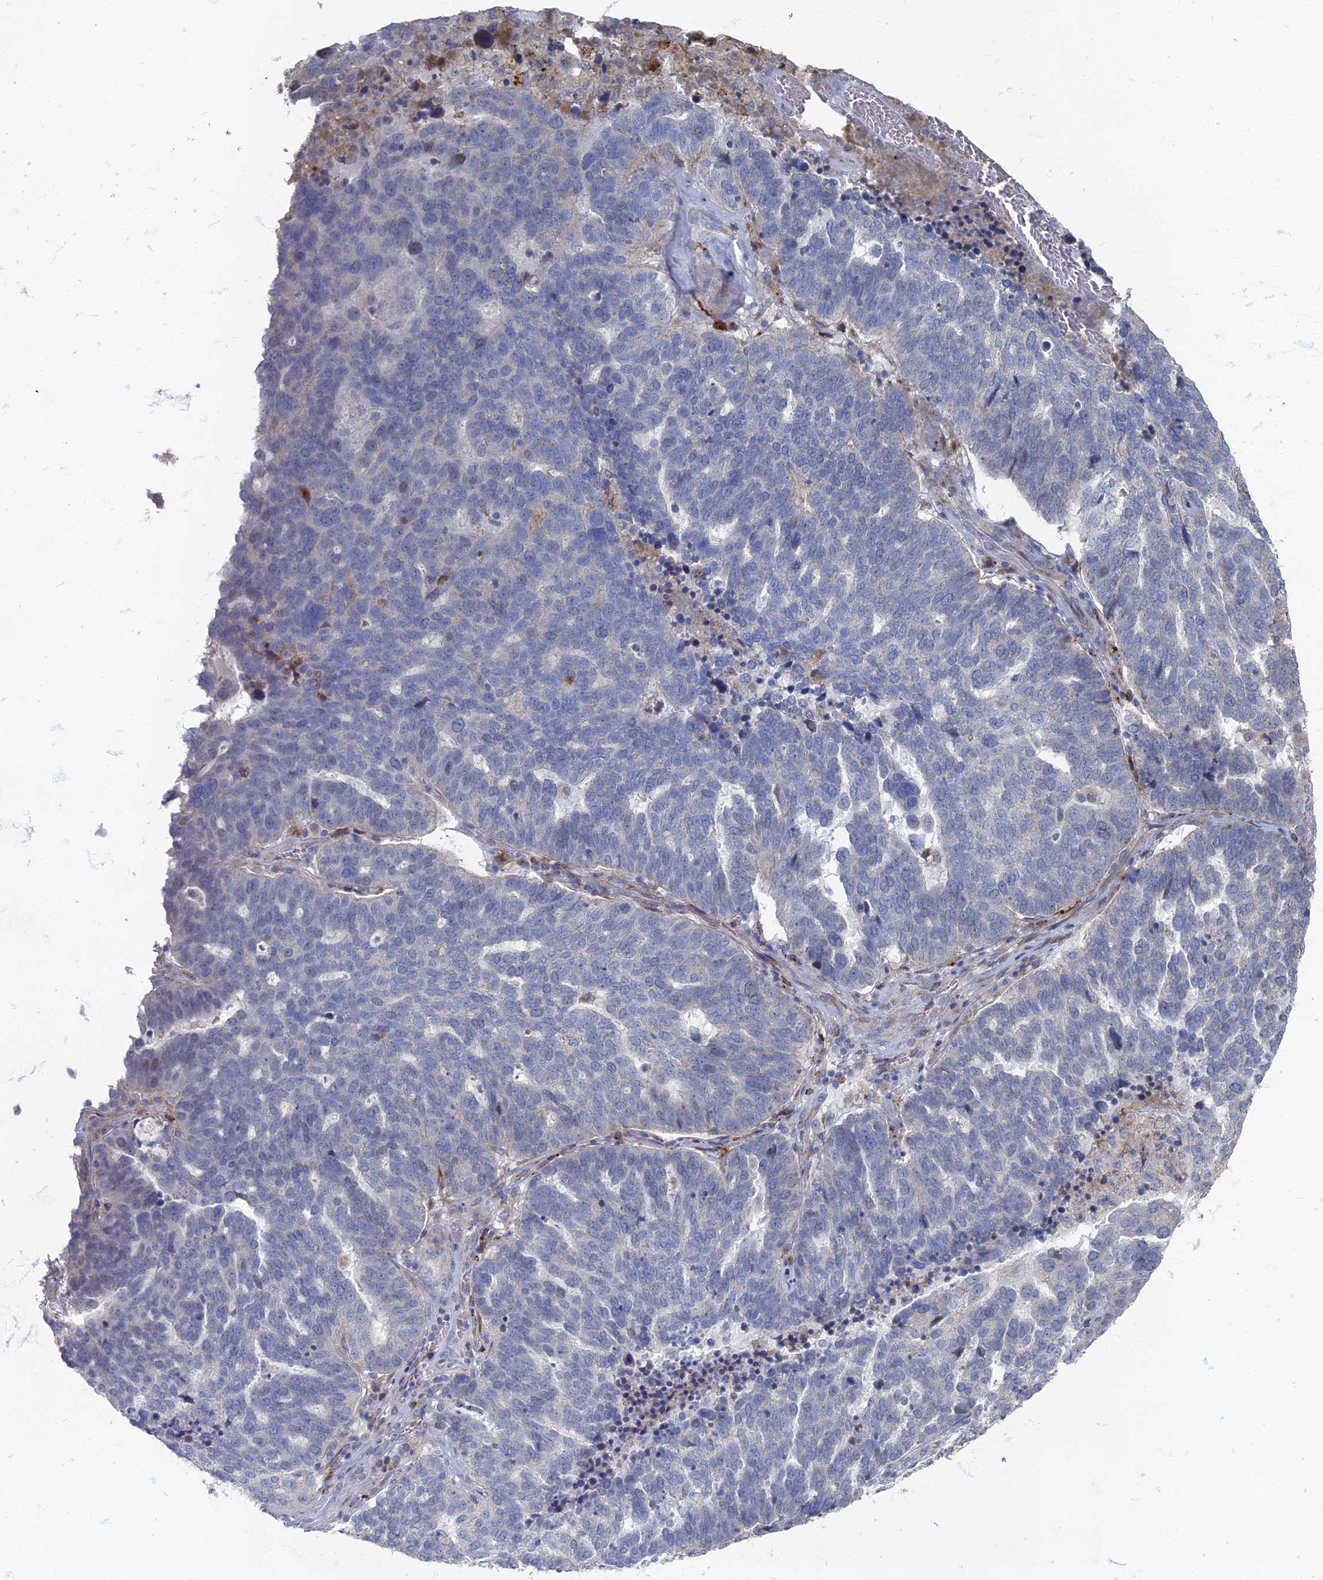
{"staining": {"intensity": "negative", "quantity": "none", "location": "none"}, "tissue": "ovarian cancer", "cell_type": "Tumor cells", "image_type": "cancer", "snomed": [{"axis": "morphology", "description": "Cystadenocarcinoma, serous, NOS"}, {"axis": "topography", "description": "Ovary"}], "caption": "Ovarian cancer was stained to show a protein in brown. There is no significant staining in tumor cells. (DAB (3,3'-diaminobenzidine) IHC visualized using brightfield microscopy, high magnification).", "gene": "TMEM128", "patient": {"sex": "female", "age": 59}}